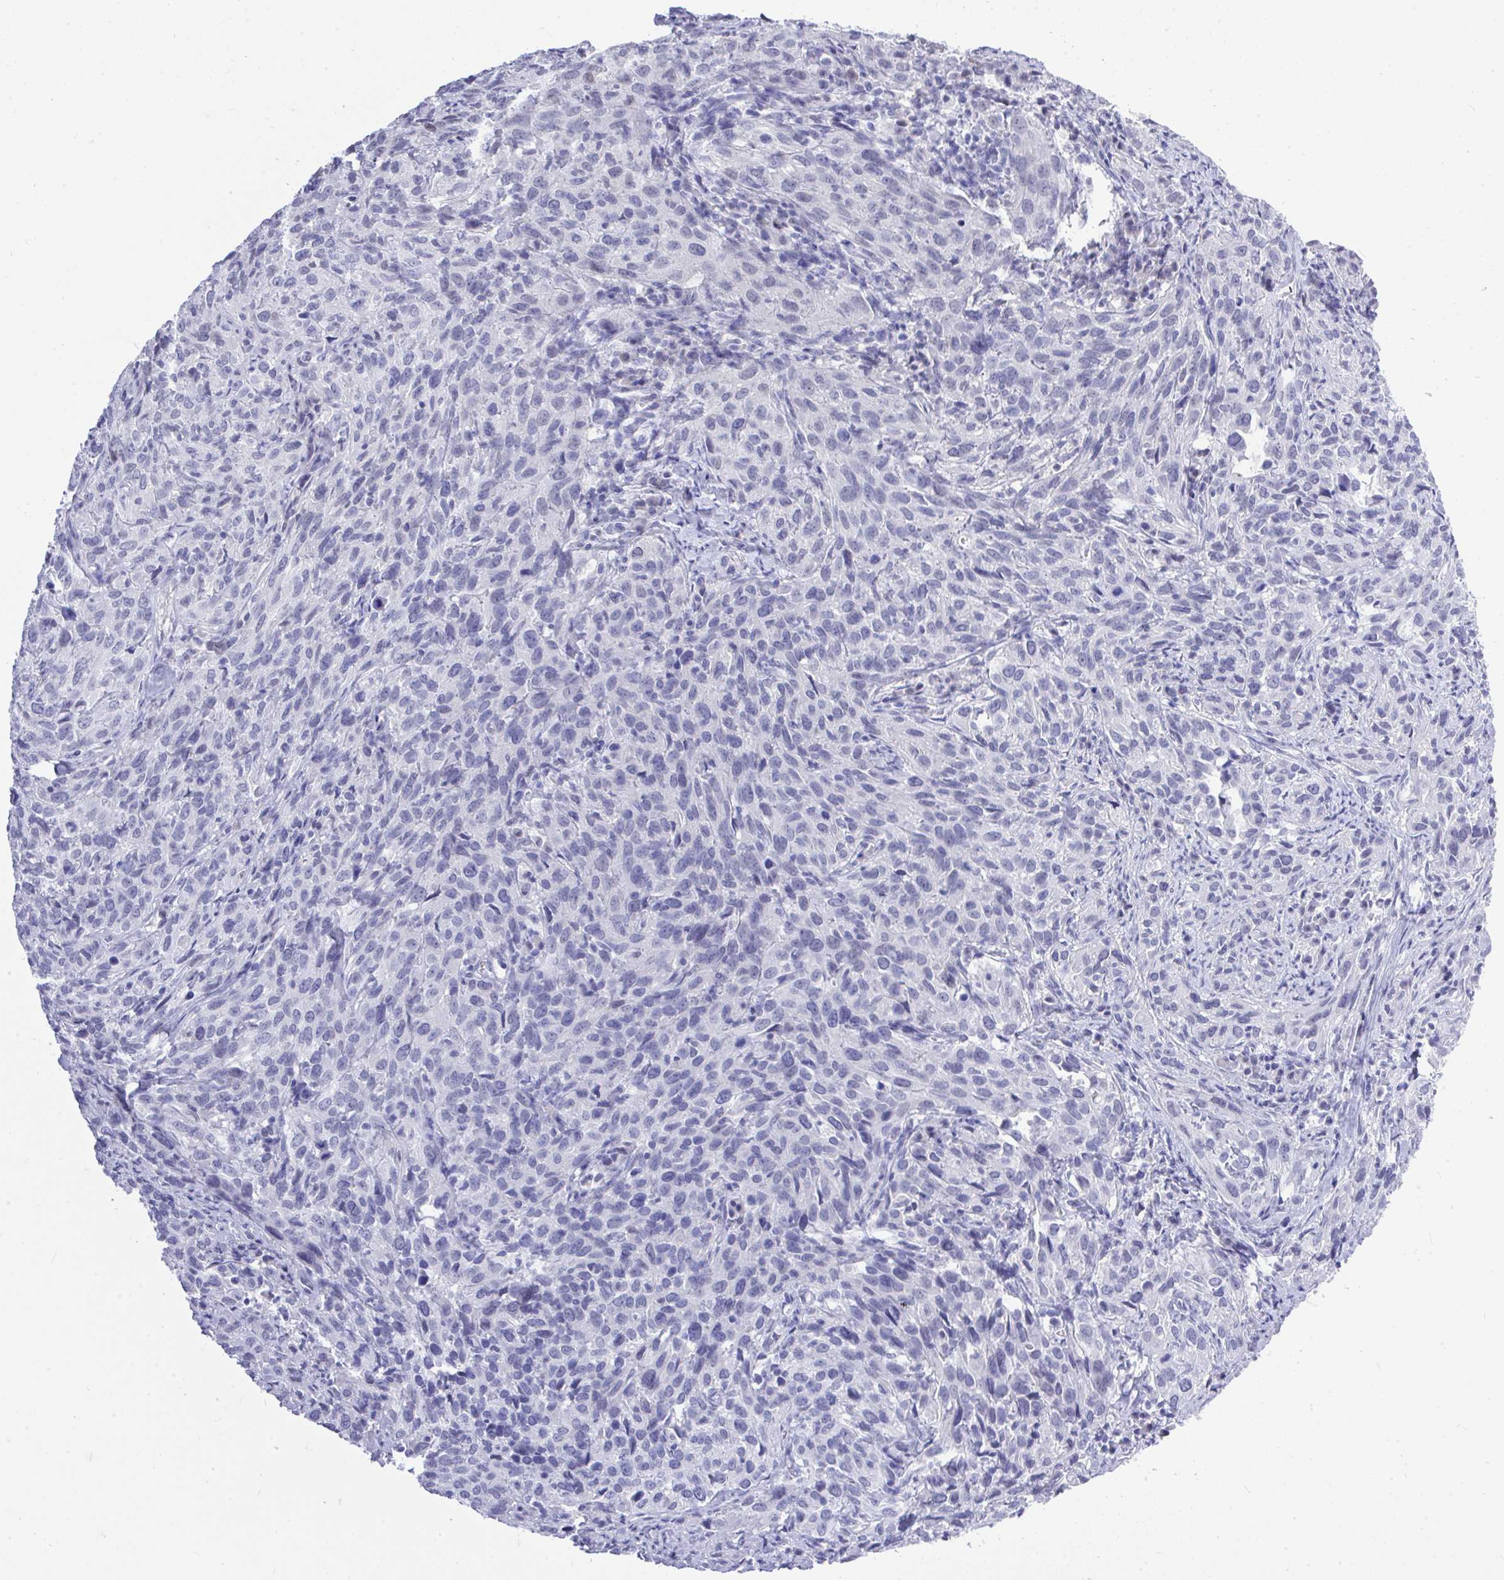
{"staining": {"intensity": "negative", "quantity": "none", "location": "none"}, "tissue": "cervical cancer", "cell_type": "Tumor cells", "image_type": "cancer", "snomed": [{"axis": "morphology", "description": "Squamous cell carcinoma, NOS"}, {"axis": "topography", "description": "Cervix"}], "caption": "Immunohistochemistry (IHC) of human cervical cancer demonstrates no positivity in tumor cells.", "gene": "MS4A12", "patient": {"sex": "female", "age": 51}}